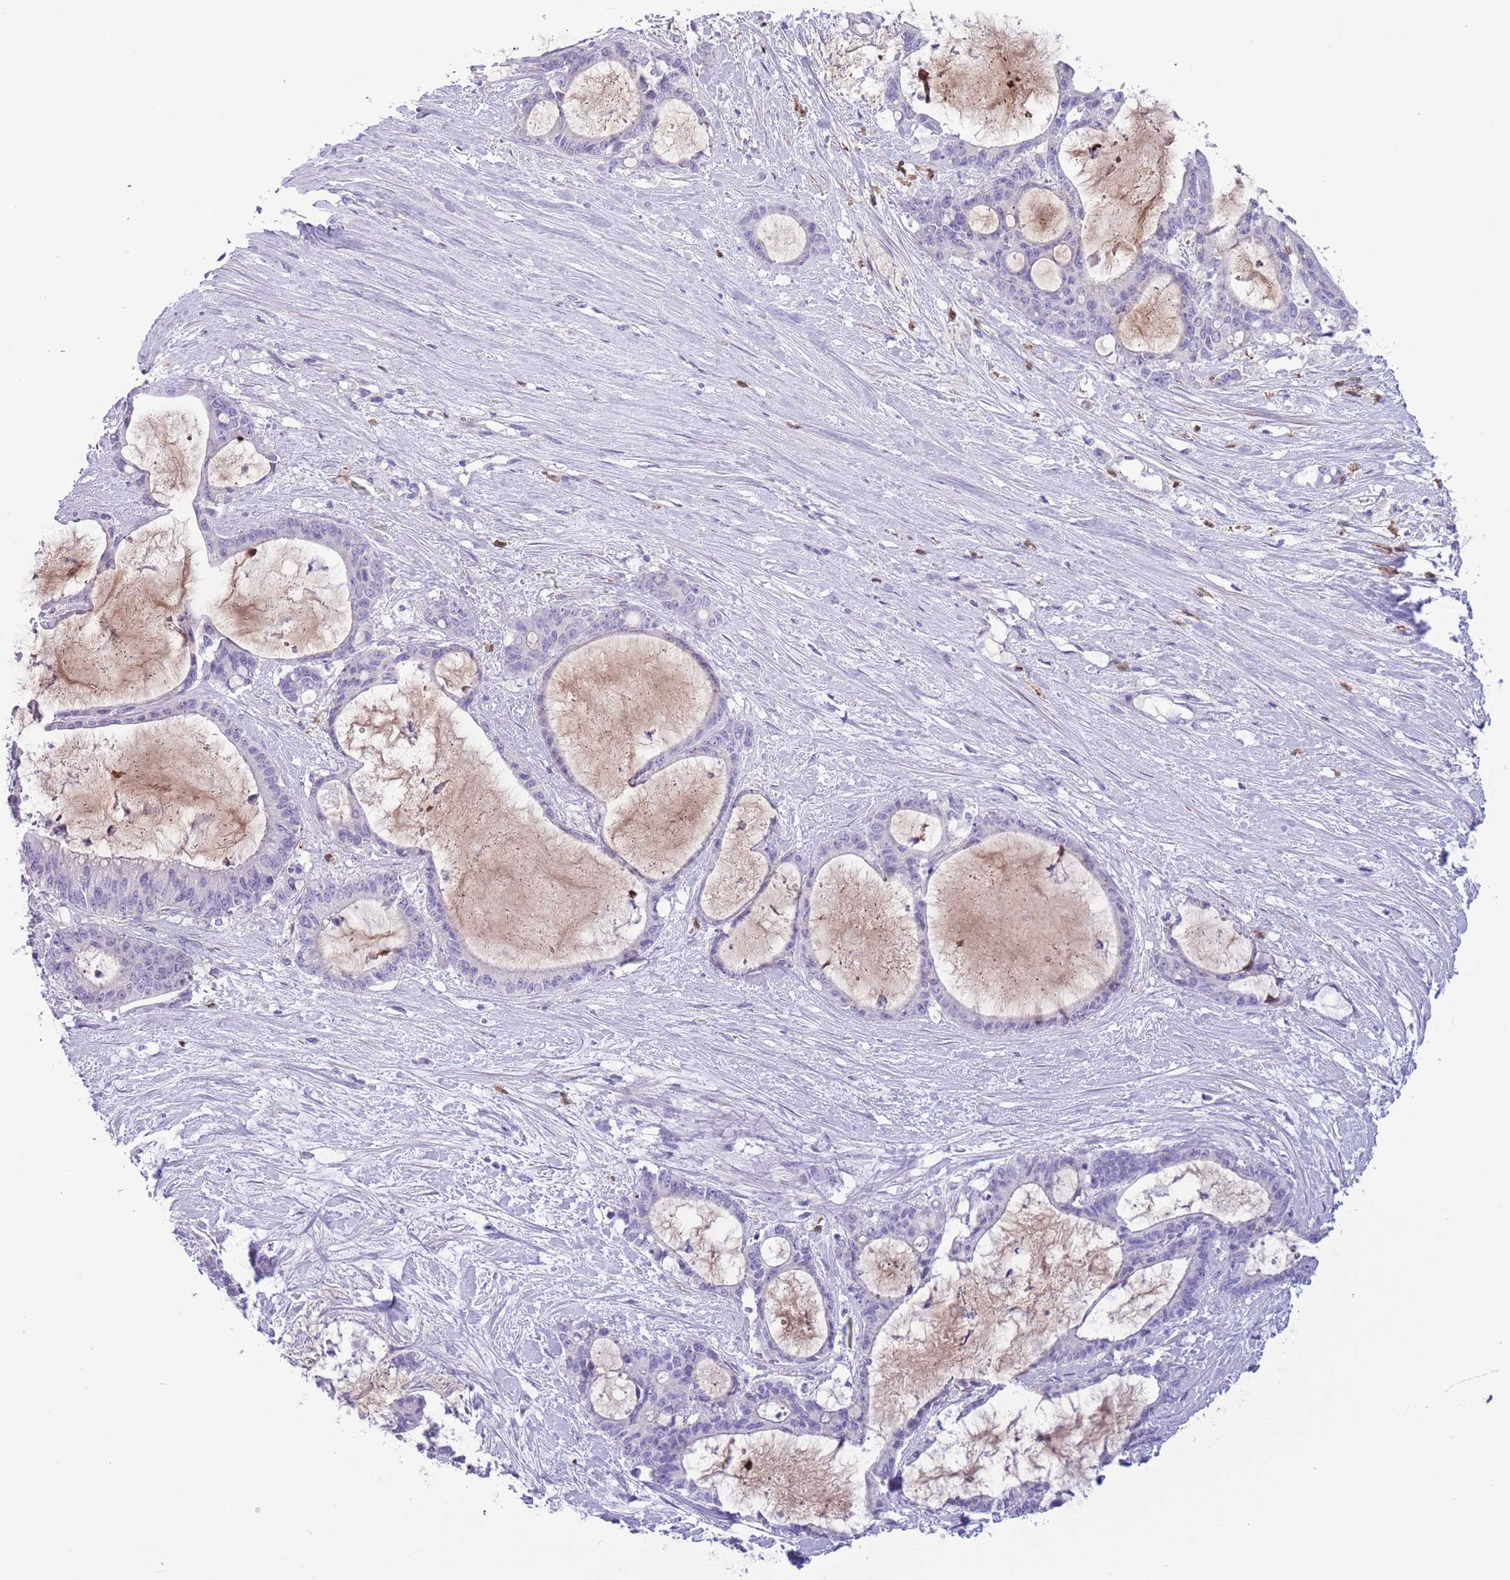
{"staining": {"intensity": "negative", "quantity": "none", "location": "none"}, "tissue": "liver cancer", "cell_type": "Tumor cells", "image_type": "cancer", "snomed": [{"axis": "morphology", "description": "Normal tissue, NOS"}, {"axis": "morphology", "description": "Cholangiocarcinoma"}, {"axis": "topography", "description": "Liver"}, {"axis": "topography", "description": "Peripheral nerve tissue"}], "caption": "A high-resolution histopathology image shows IHC staining of liver cancer, which displays no significant staining in tumor cells. (Immunohistochemistry (ihc), brightfield microscopy, high magnification).", "gene": "OR6M1", "patient": {"sex": "female", "age": 73}}